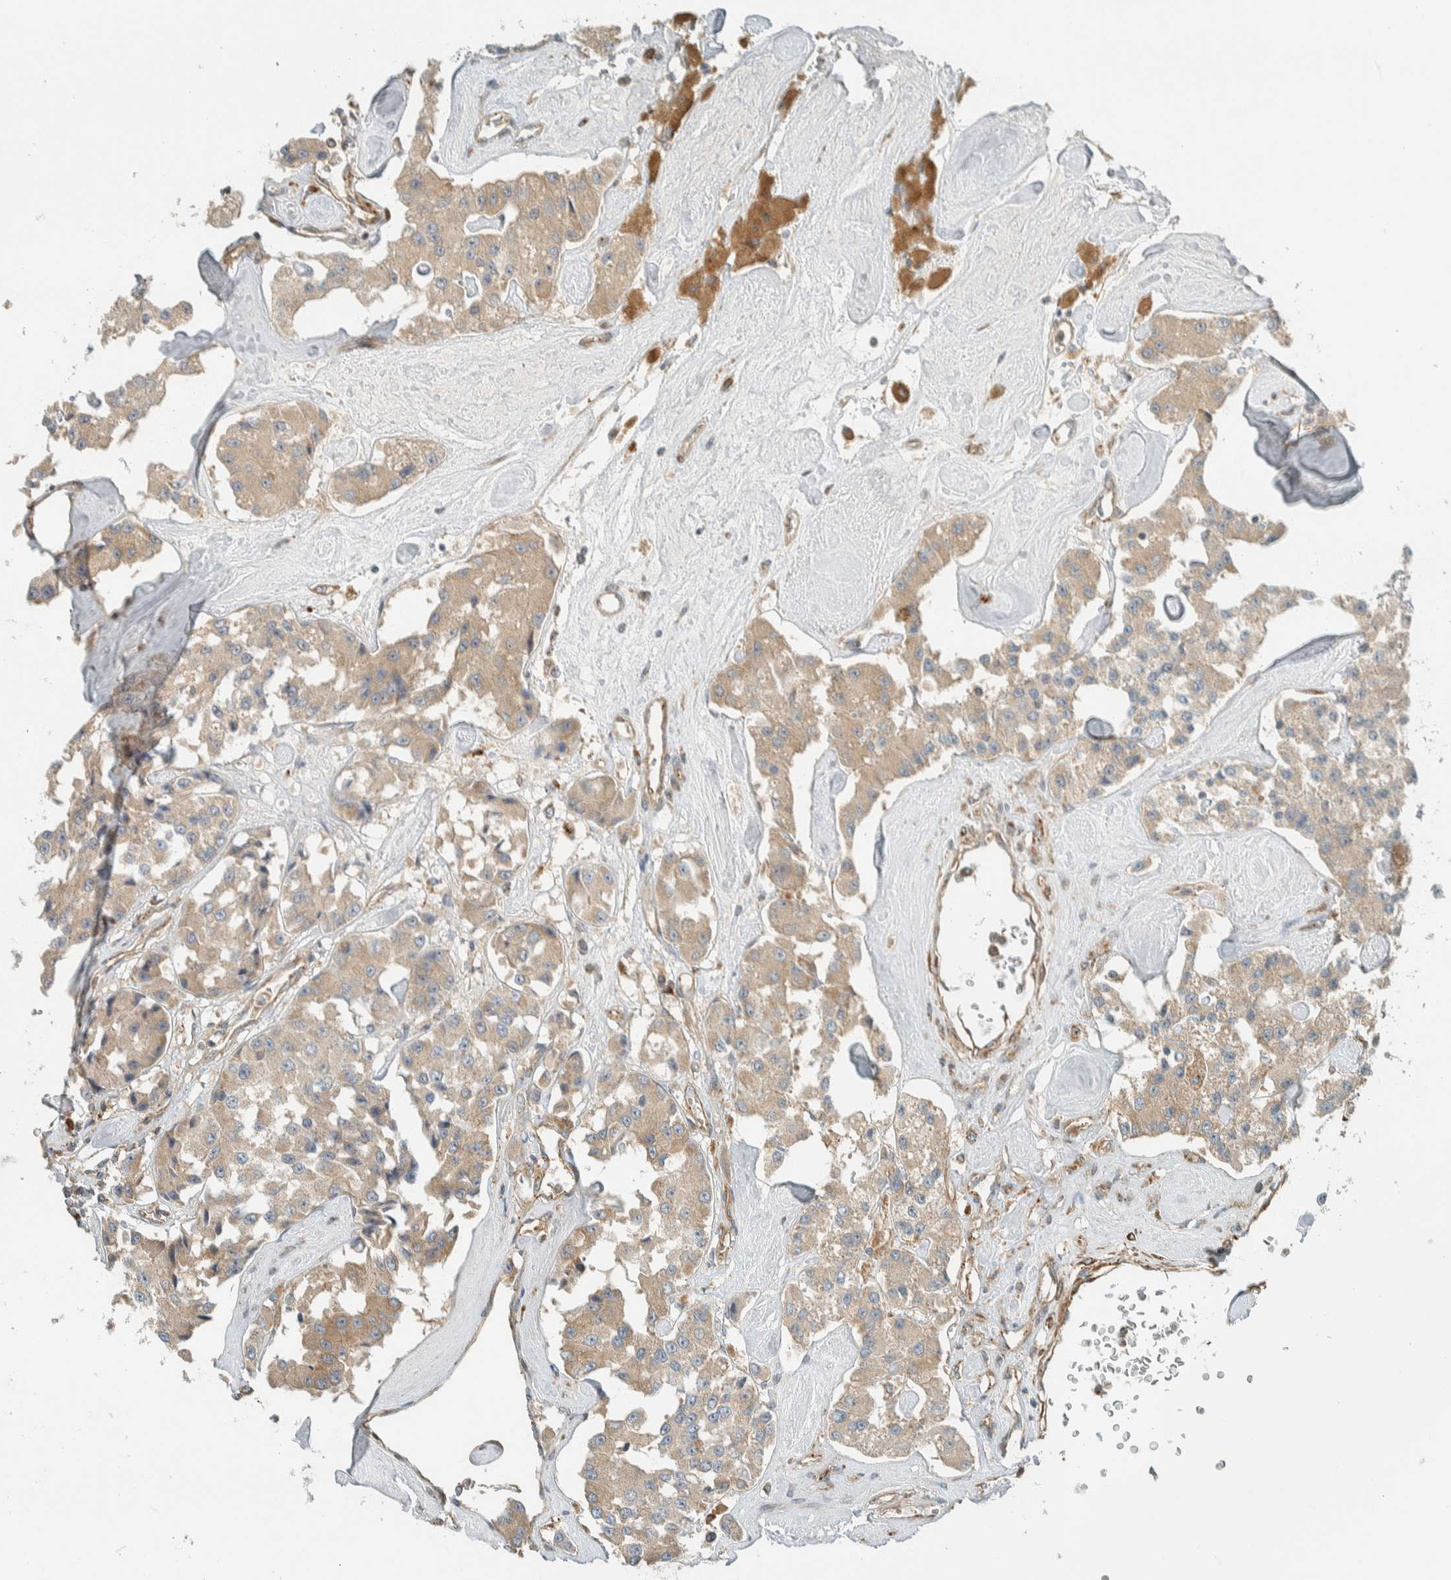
{"staining": {"intensity": "weak", "quantity": ">75%", "location": "cytoplasmic/membranous"}, "tissue": "carcinoid", "cell_type": "Tumor cells", "image_type": "cancer", "snomed": [{"axis": "morphology", "description": "Carcinoid, malignant, NOS"}, {"axis": "topography", "description": "Pancreas"}], "caption": "This is a histology image of immunohistochemistry staining of carcinoid (malignant), which shows weak staining in the cytoplasmic/membranous of tumor cells.", "gene": "EXOC7", "patient": {"sex": "male", "age": 41}}